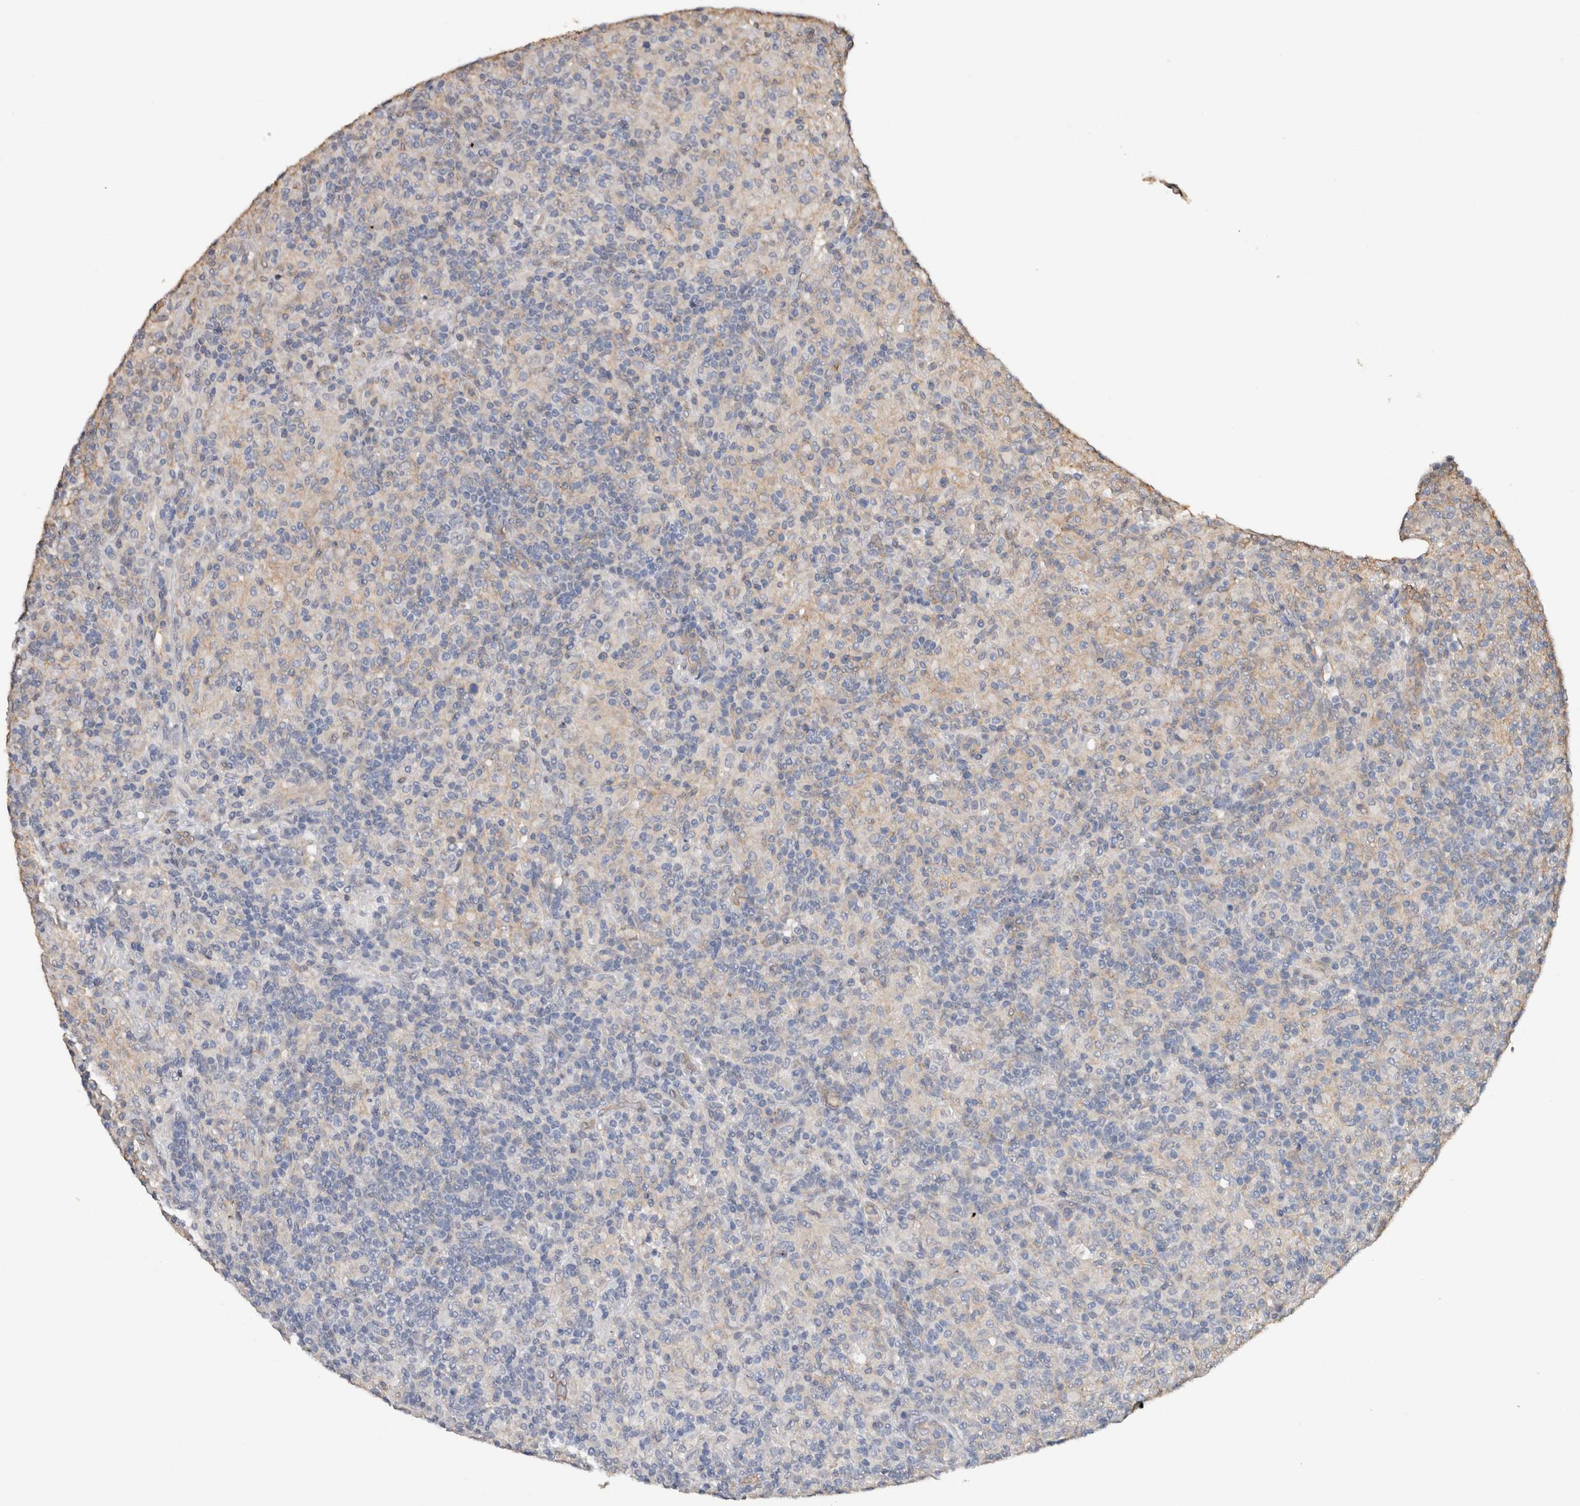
{"staining": {"intensity": "weak", "quantity": "<25%", "location": "cytoplasmic/membranous"}, "tissue": "lymphoma", "cell_type": "Tumor cells", "image_type": "cancer", "snomed": [{"axis": "morphology", "description": "Hodgkin's disease, NOS"}, {"axis": "topography", "description": "Lymph node"}], "caption": "IHC of Hodgkin's disease displays no expression in tumor cells.", "gene": "S100A10", "patient": {"sex": "male", "age": 70}}